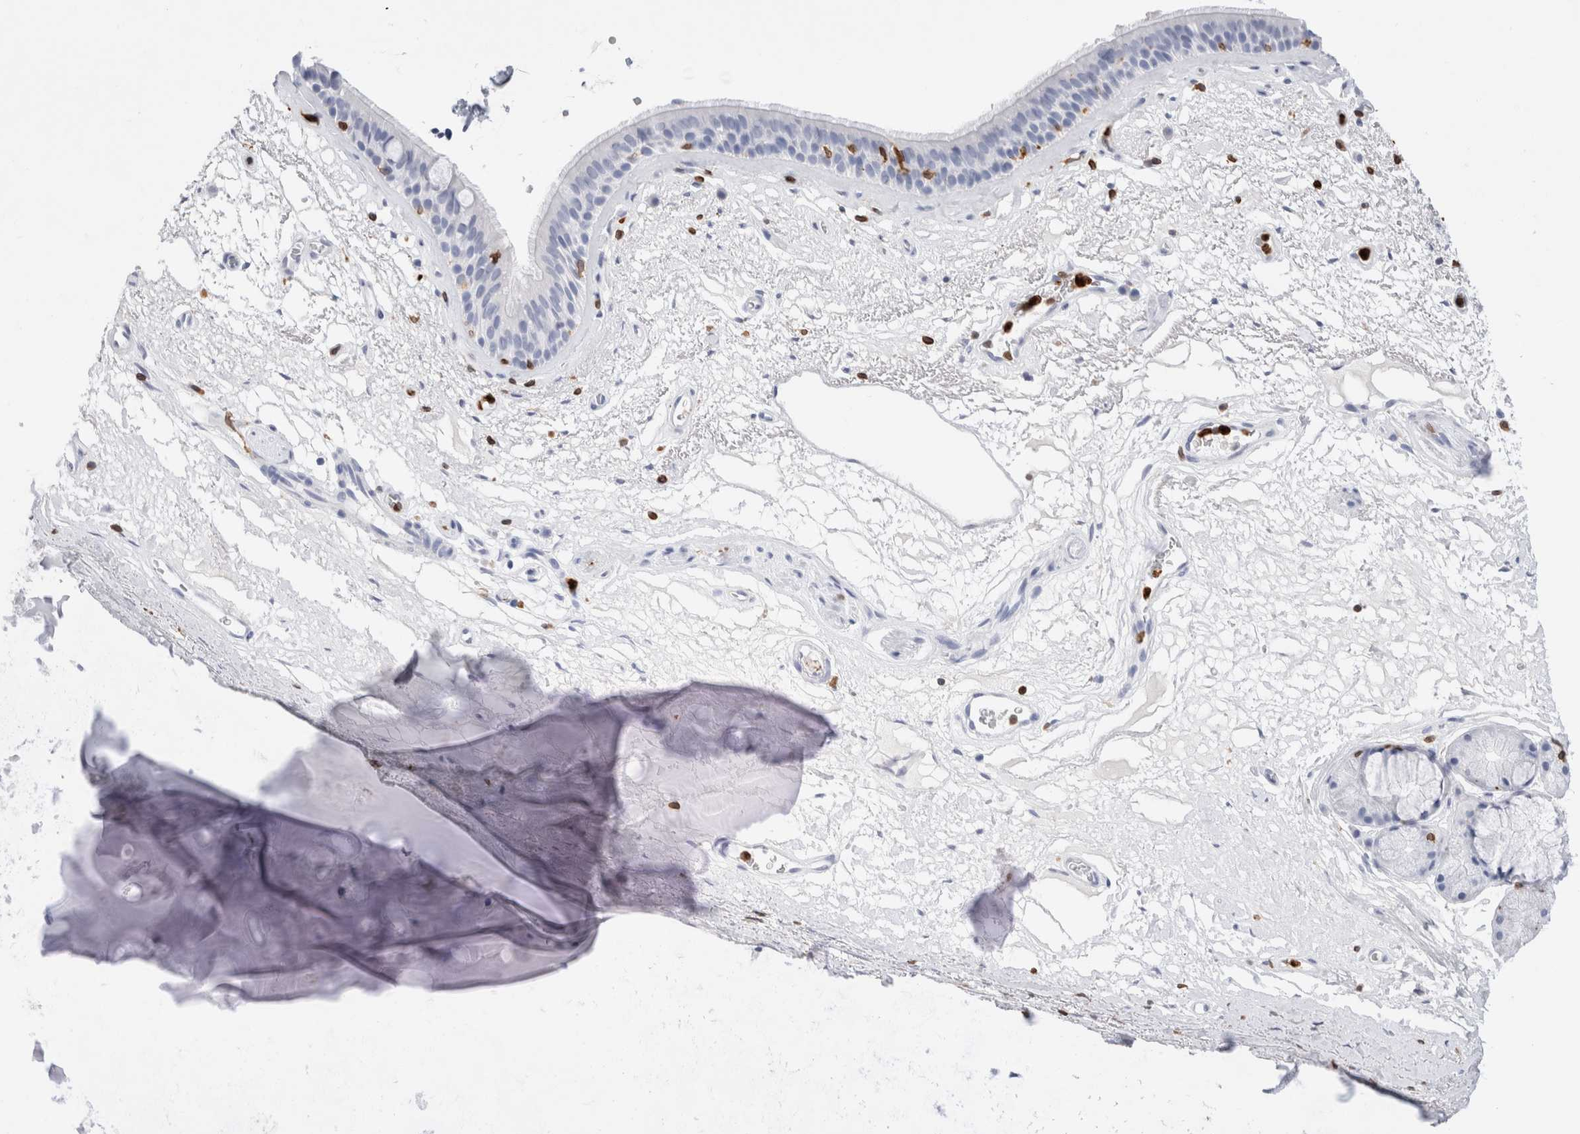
{"staining": {"intensity": "negative", "quantity": "none", "location": "none"}, "tissue": "bronchus", "cell_type": "Respiratory epithelial cells", "image_type": "normal", "snomed": [{"axis": "morphology", "description": "Normal tissue, NOS"}, {"axis": "topography", "description": "Cartilage tissue"}], "caption": "This is an immunohistochemistry (IHC) micrograph of normal human bronchus. There is no expression in respiratory epithelial cells.", "gene": "ALOX5AP", "patient": {"sex": "female", "age": 63}}